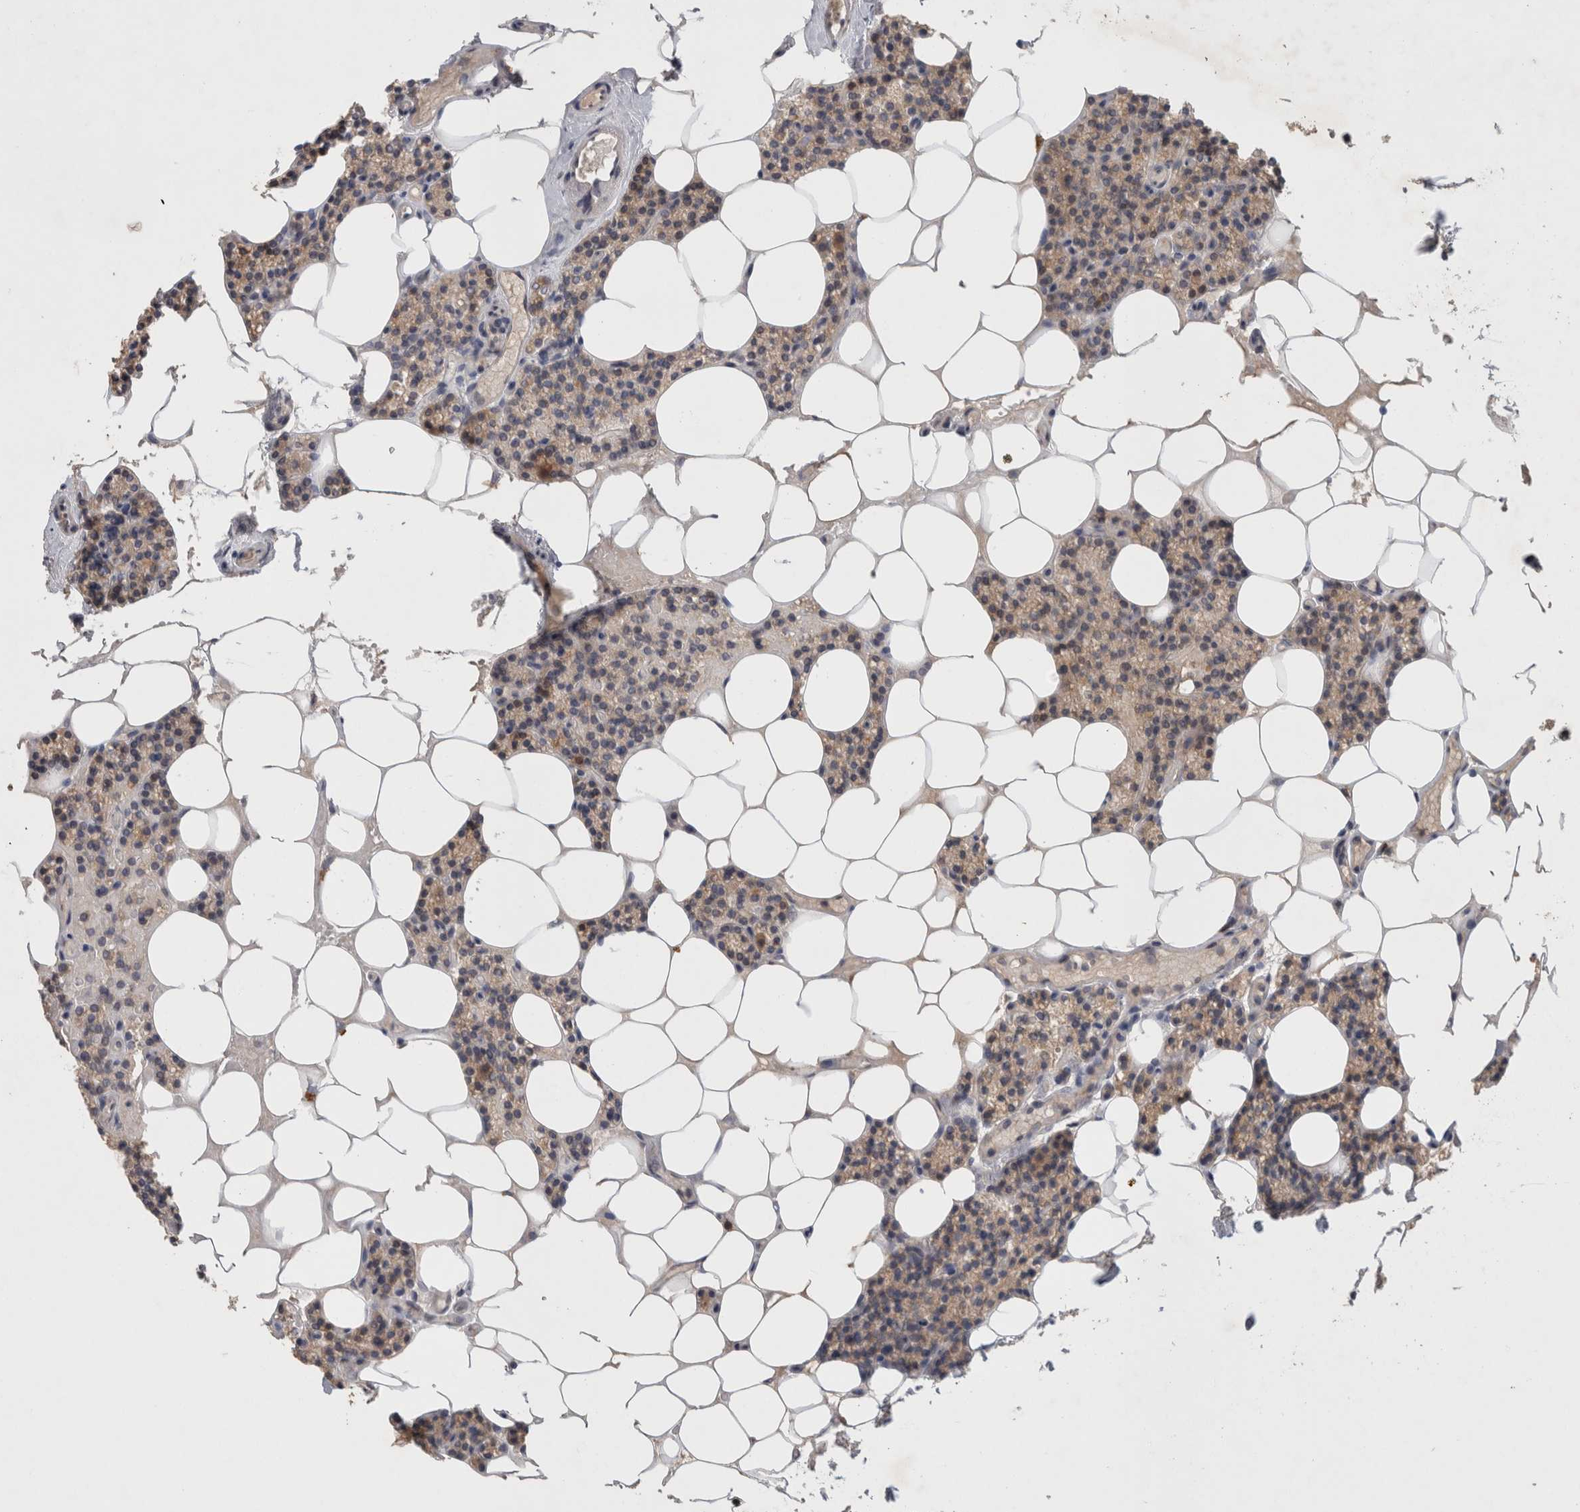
{"staining": {"intensity": "weak", "quantity": ">75%", "location": "cytoplasmic/membranous"}, "tissue": "parathyroid gland", "cell_type": "Glandular cells", "image_type": "normal", "snomed": [{"axis": "morphology", "description": "Normal tissue, NOS"}, {"axis": "topography", "description": "Parathyroid gland"}], "caption": "IHC (DAB) staining of benign parathyroid gland displays weak cytoplasmic/membranous protein expression in about >75% of glandular cells. (Stains: DAB in brown, nuclei in blue, Microscopy: brightfield microscopy at high magnification).", "gene": "GFRA2", "patient": {"sex": "male", "age": 75}}